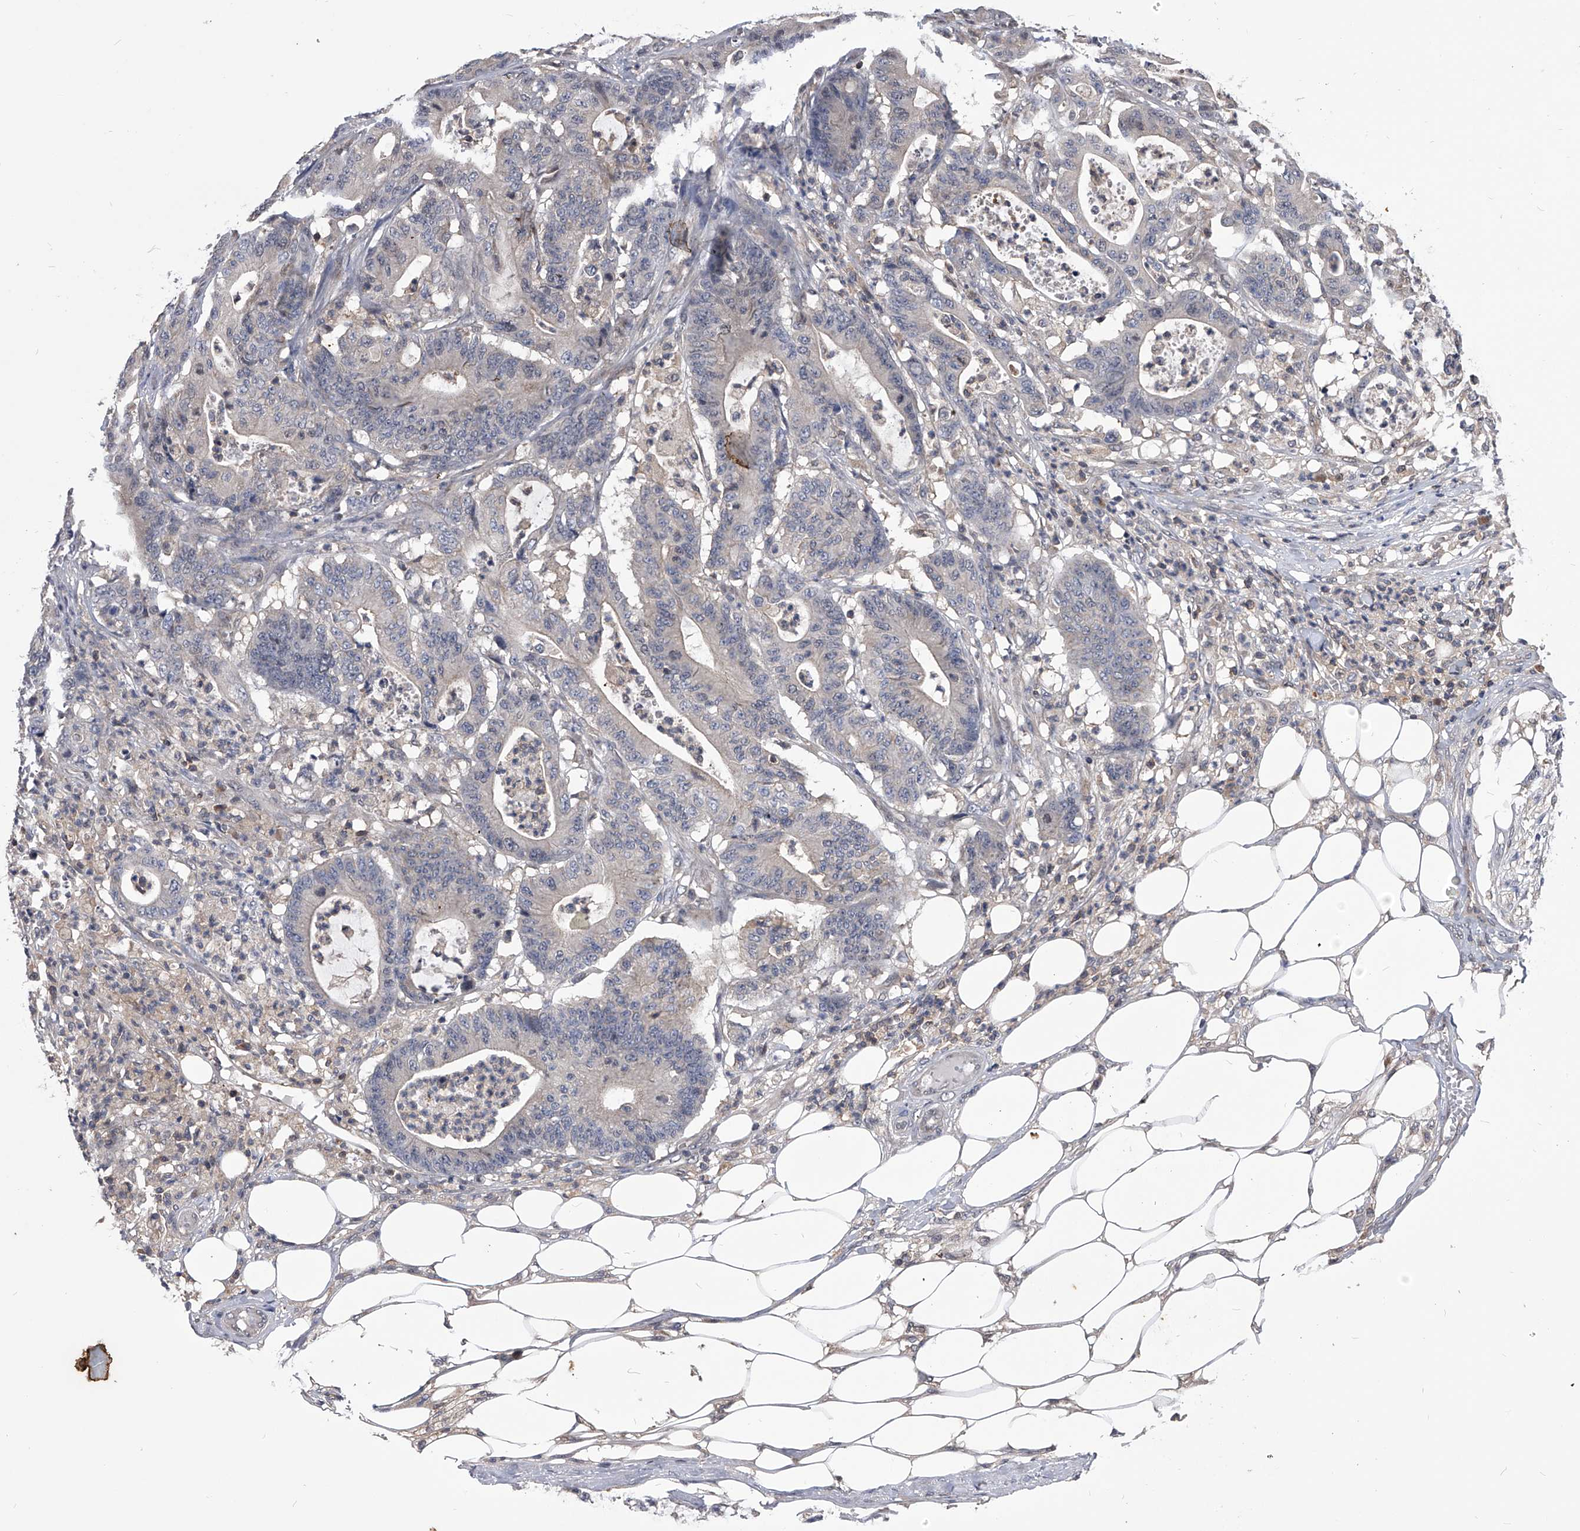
{"staining": {"intensity": "negative", "quantity": "none", "location": "none"}, "tissue": "colorectal cancer", "cell_type": "Tumor cells", "image_type": "cancer", "snomed": [{"axis": "morphology", "description": "Adenocarcinoma, NOS"}, {"axis": "topography", "description": "Colon"}], "caption": "The photomicrograph shows no significant expression in tumor cells of colorectal cancer. Nuclei are stained in blue.", "gene": "PAN3", "patient": {"sex": "female", "age": 84}}